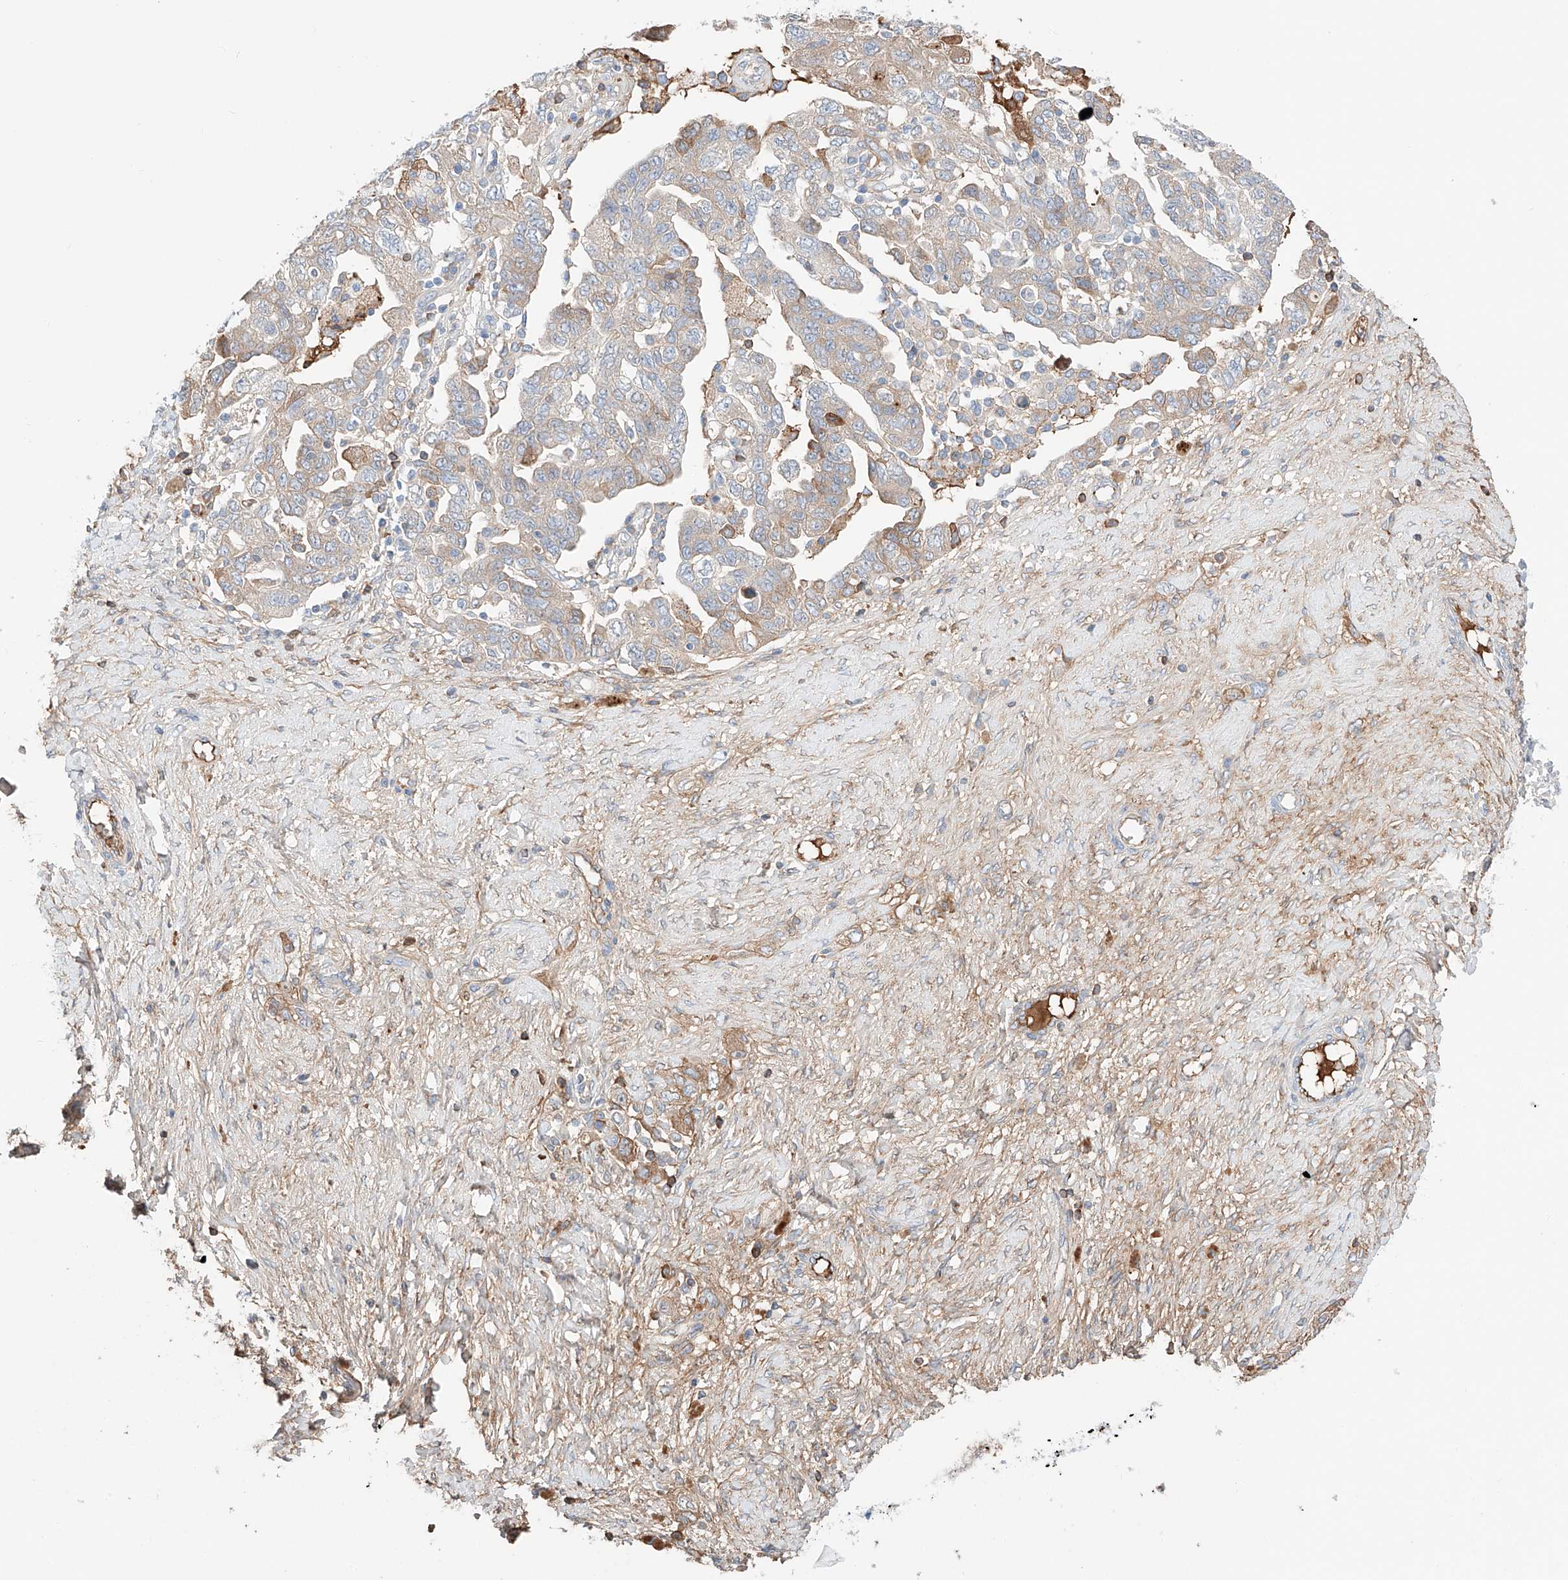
{"staining": {"intensity": "weak", "quantity": "<25%", "location": "cytoplasmic/membranous"}, "tissue": "ovarian cancer", "cell_type": "Tumor cells", "image_type": "cancer", "snomed": [{"axis": "morphology", "description": "Carcinoma, NOS"}, {"axis": "morphology", "description": "Cystadenocarcinoma, serous, NOS"}, {"axis": "topography", "description": "Ovary"}], "caption": "Immunohistochemical staining of ovarian cancer (carcinoma) exhibits no significant staining in tumor cells. The staining is performed using DAB brown chromogen with nuclei counter-stained in using hematoxylin.", "gene": "PGGT1B", "patient": {"sex": "female", "age": 69}}